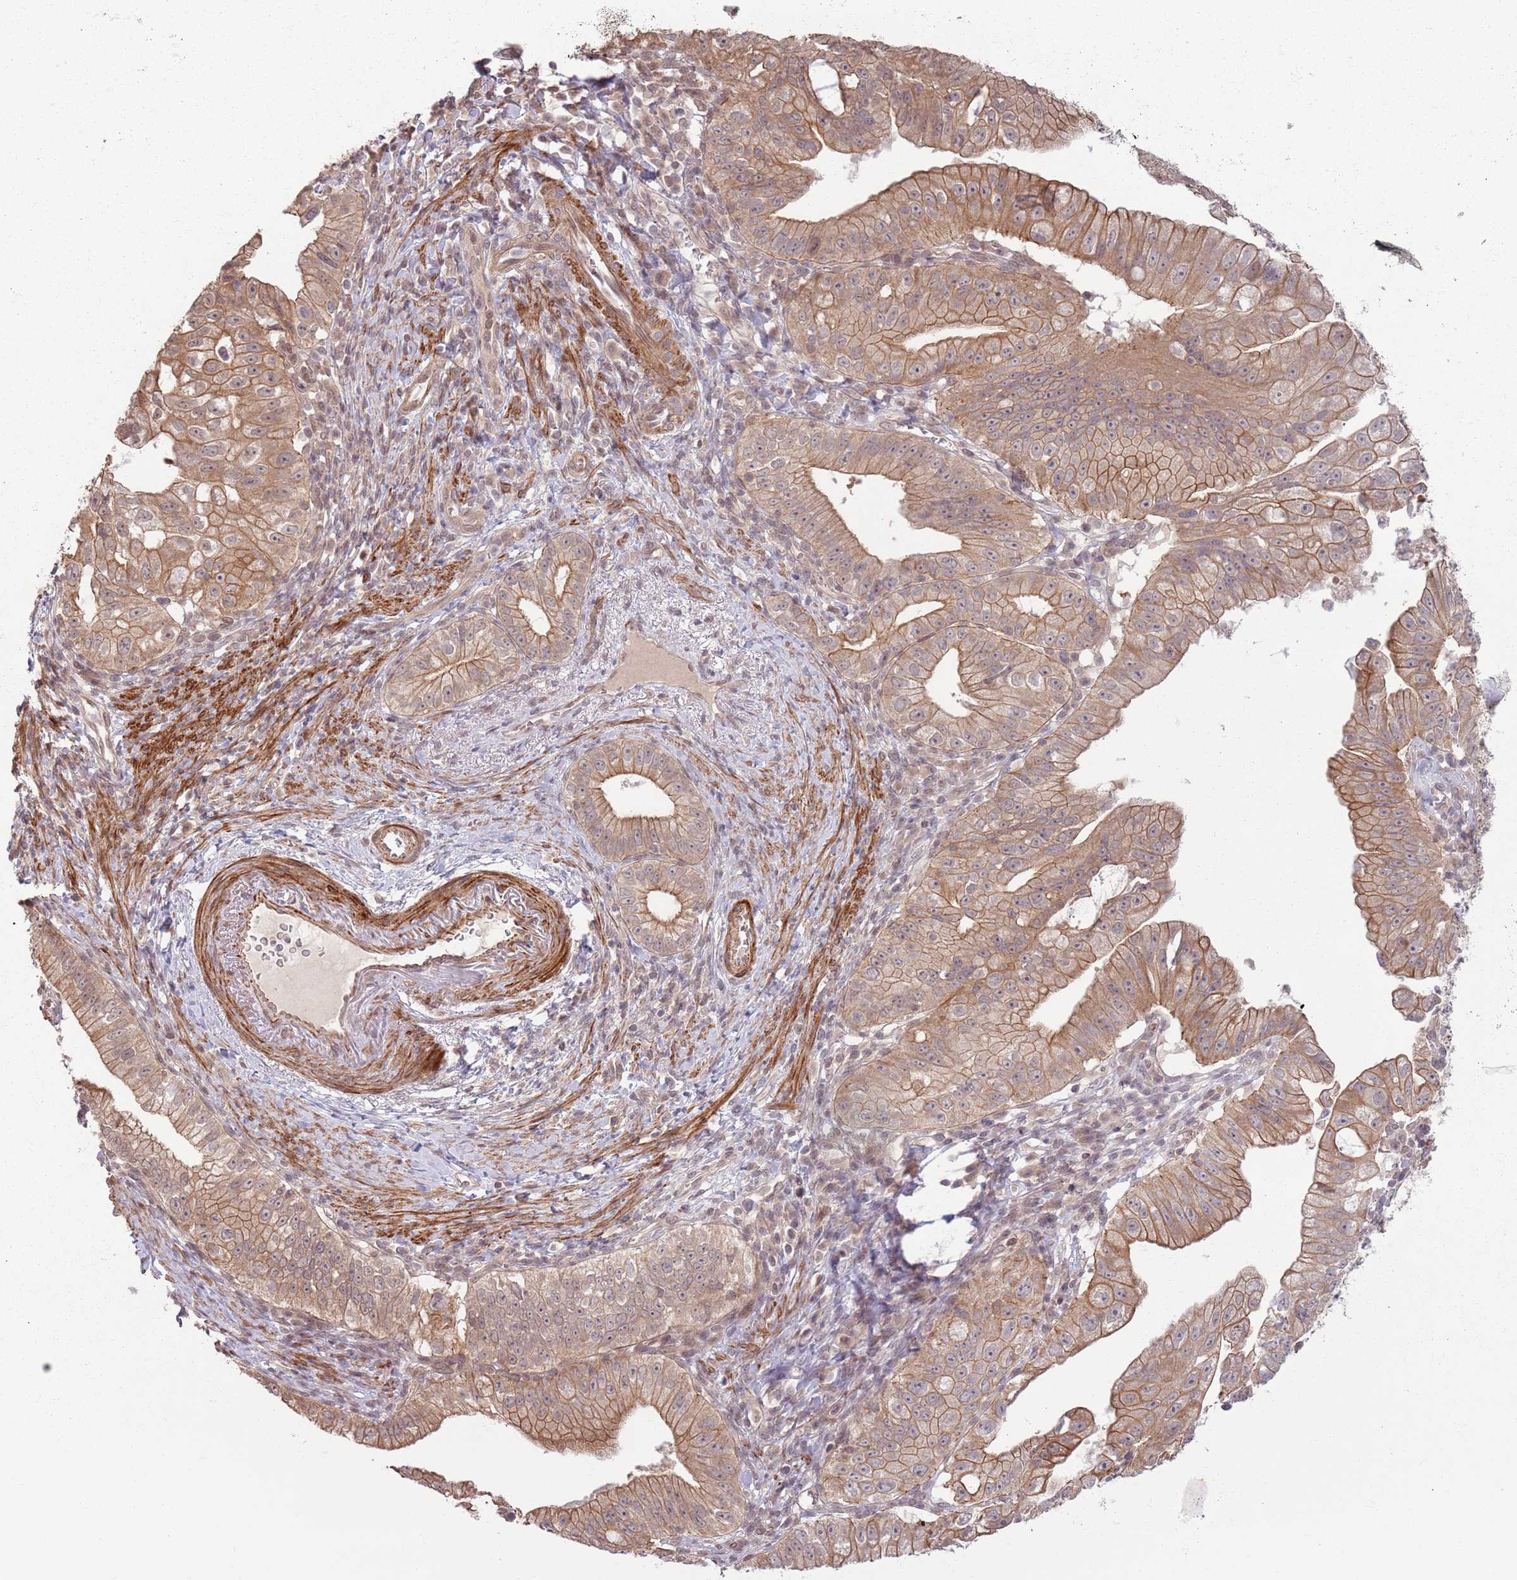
{"staining": {"intensity": "moderate", "quantity": ">75%", "location": "cytoplasmic/membranous"}, "tissue": "pancreatic cancer", "cell_type": "Tumor cells", "image_type": "cancer", "snomed": [{"axis": "morphology", "description": "Adenocarcinoma, NOS"}, {"axis": "topography", "description": "Pancreas"}], "caption": "Tumor cells exhibit moderate cytoplasmic/membranous positivity in approximately >75% of cells in pancreatic cancer (adenocarcinoma).", "gene": "CCDC154", "patient": {"sex": "male", "age": 70}}